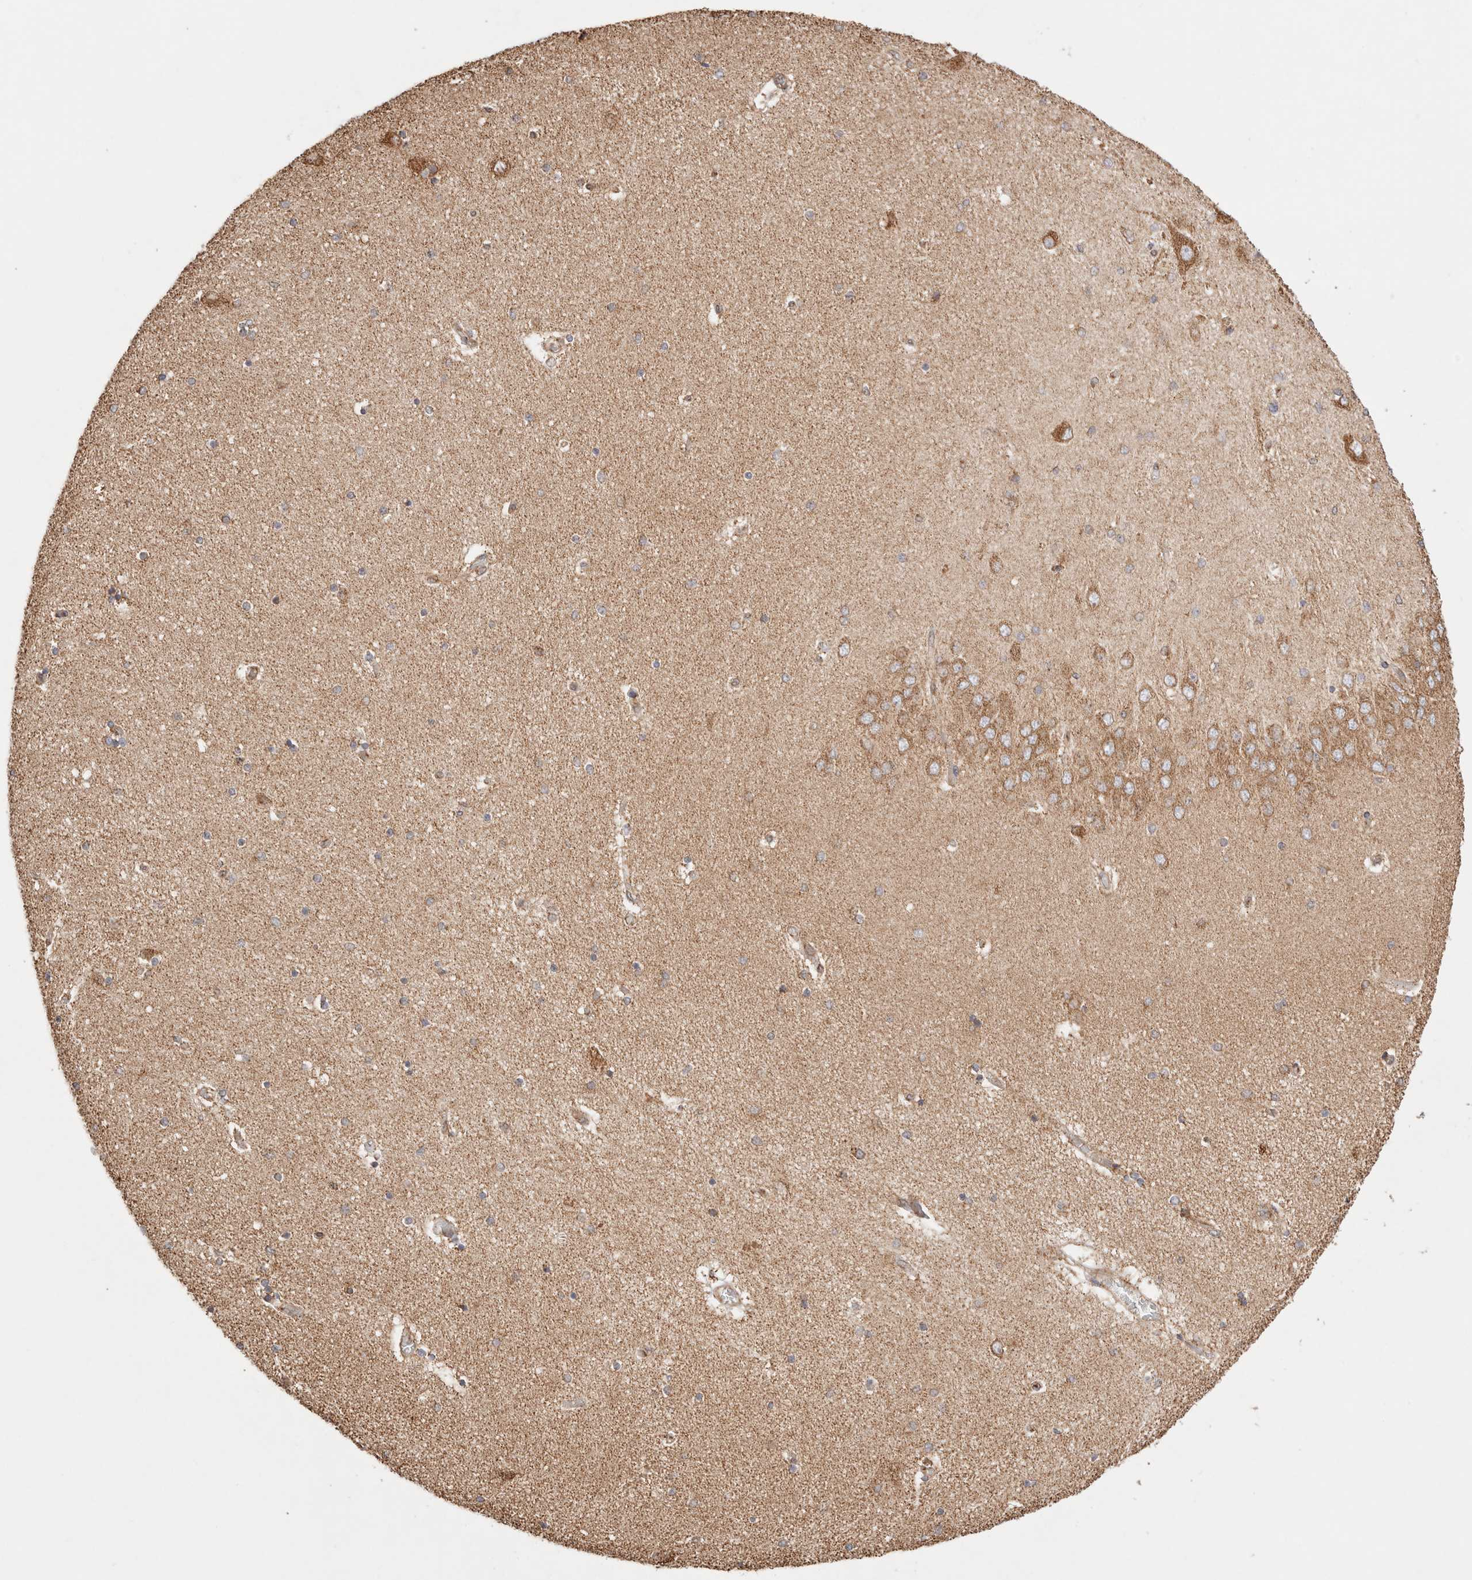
{"staining": {"intensity": "weak", "quantity": "<25%", "location": "cytoplasmic/membranous"}, "tissue": "hippocampus", "cell_type": "Glial cells", "image_type": "normal", "snomed": [{"axis": "morphology", "description": "Normal tissue, NOS"}, {"axis": "topography", "description": "Hippocampus"}], "caption": "IHC photomicrograph of normal hippocampus: hippocampus stained with DAB demonstrates no significant protein positivity in glial cells.", "gene": "TMPPE", "patient": {"sex": "female", "age": 54}}